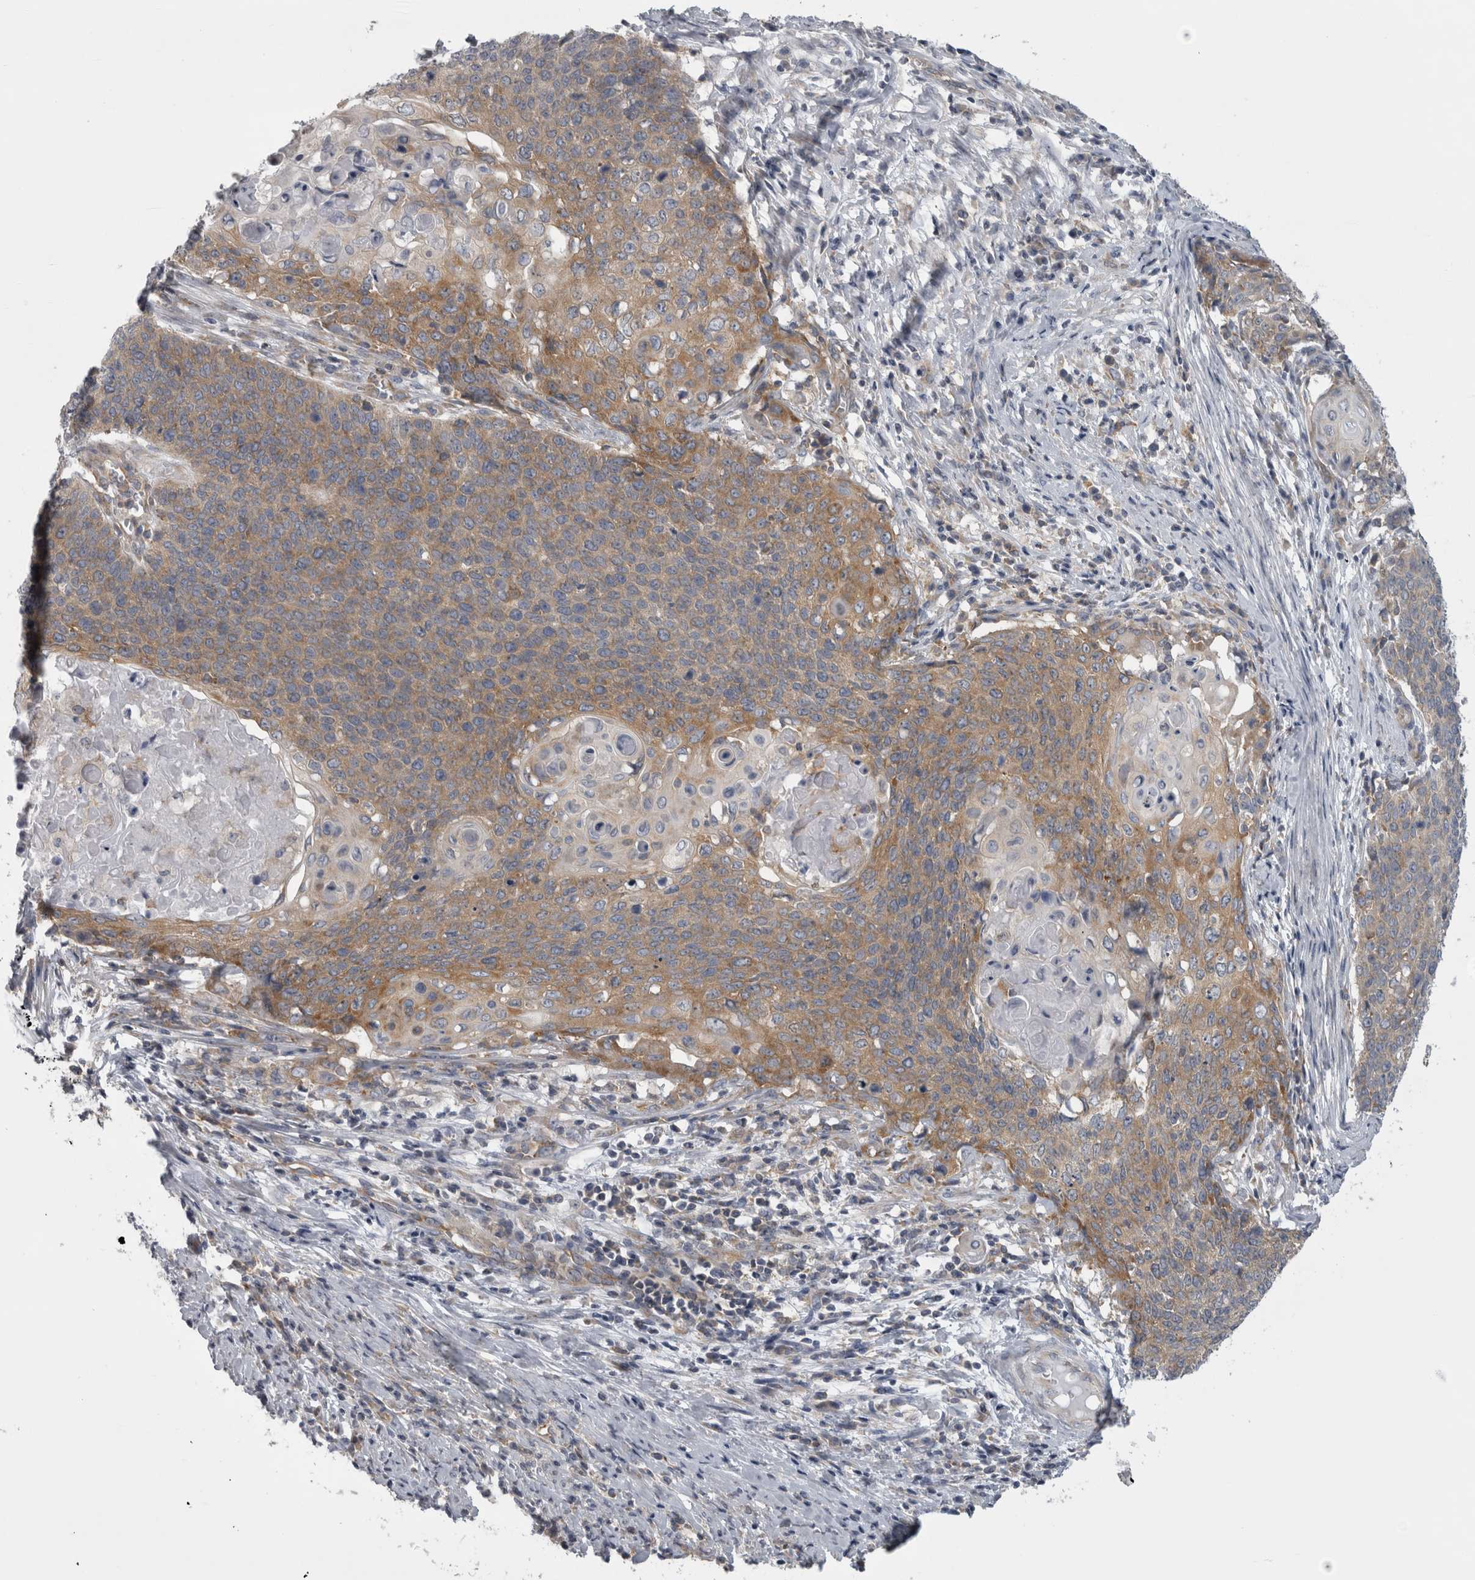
{"staining": {"intensity": "moderate", "quantity": ">75%", "location": "cytoplasmic/membranous"}, "tissue": "cervical cancer", "cell_type": "Tumor cells", "image_type": "cancer", "snomed": [{"axis": "morphology", "description": "Squamous cell carcinoma, NOS"}, {"axis": "topography", "description": "Cervix"}], "caption": "Immunohistochemistry (IHC) image of neoplastic tissue: human cervical cancer (squamous cell carcinoma) stained using immunohistochemistry (IHC) exhibits medium levels of moderate protein expression localized specifically in the cytoplasmic/membranous of tumor cells, appearing as a cytoplasmic/membranous brown color.", "gene": "PRRC2C", "patient": {"sex": "female", "age": 39}}